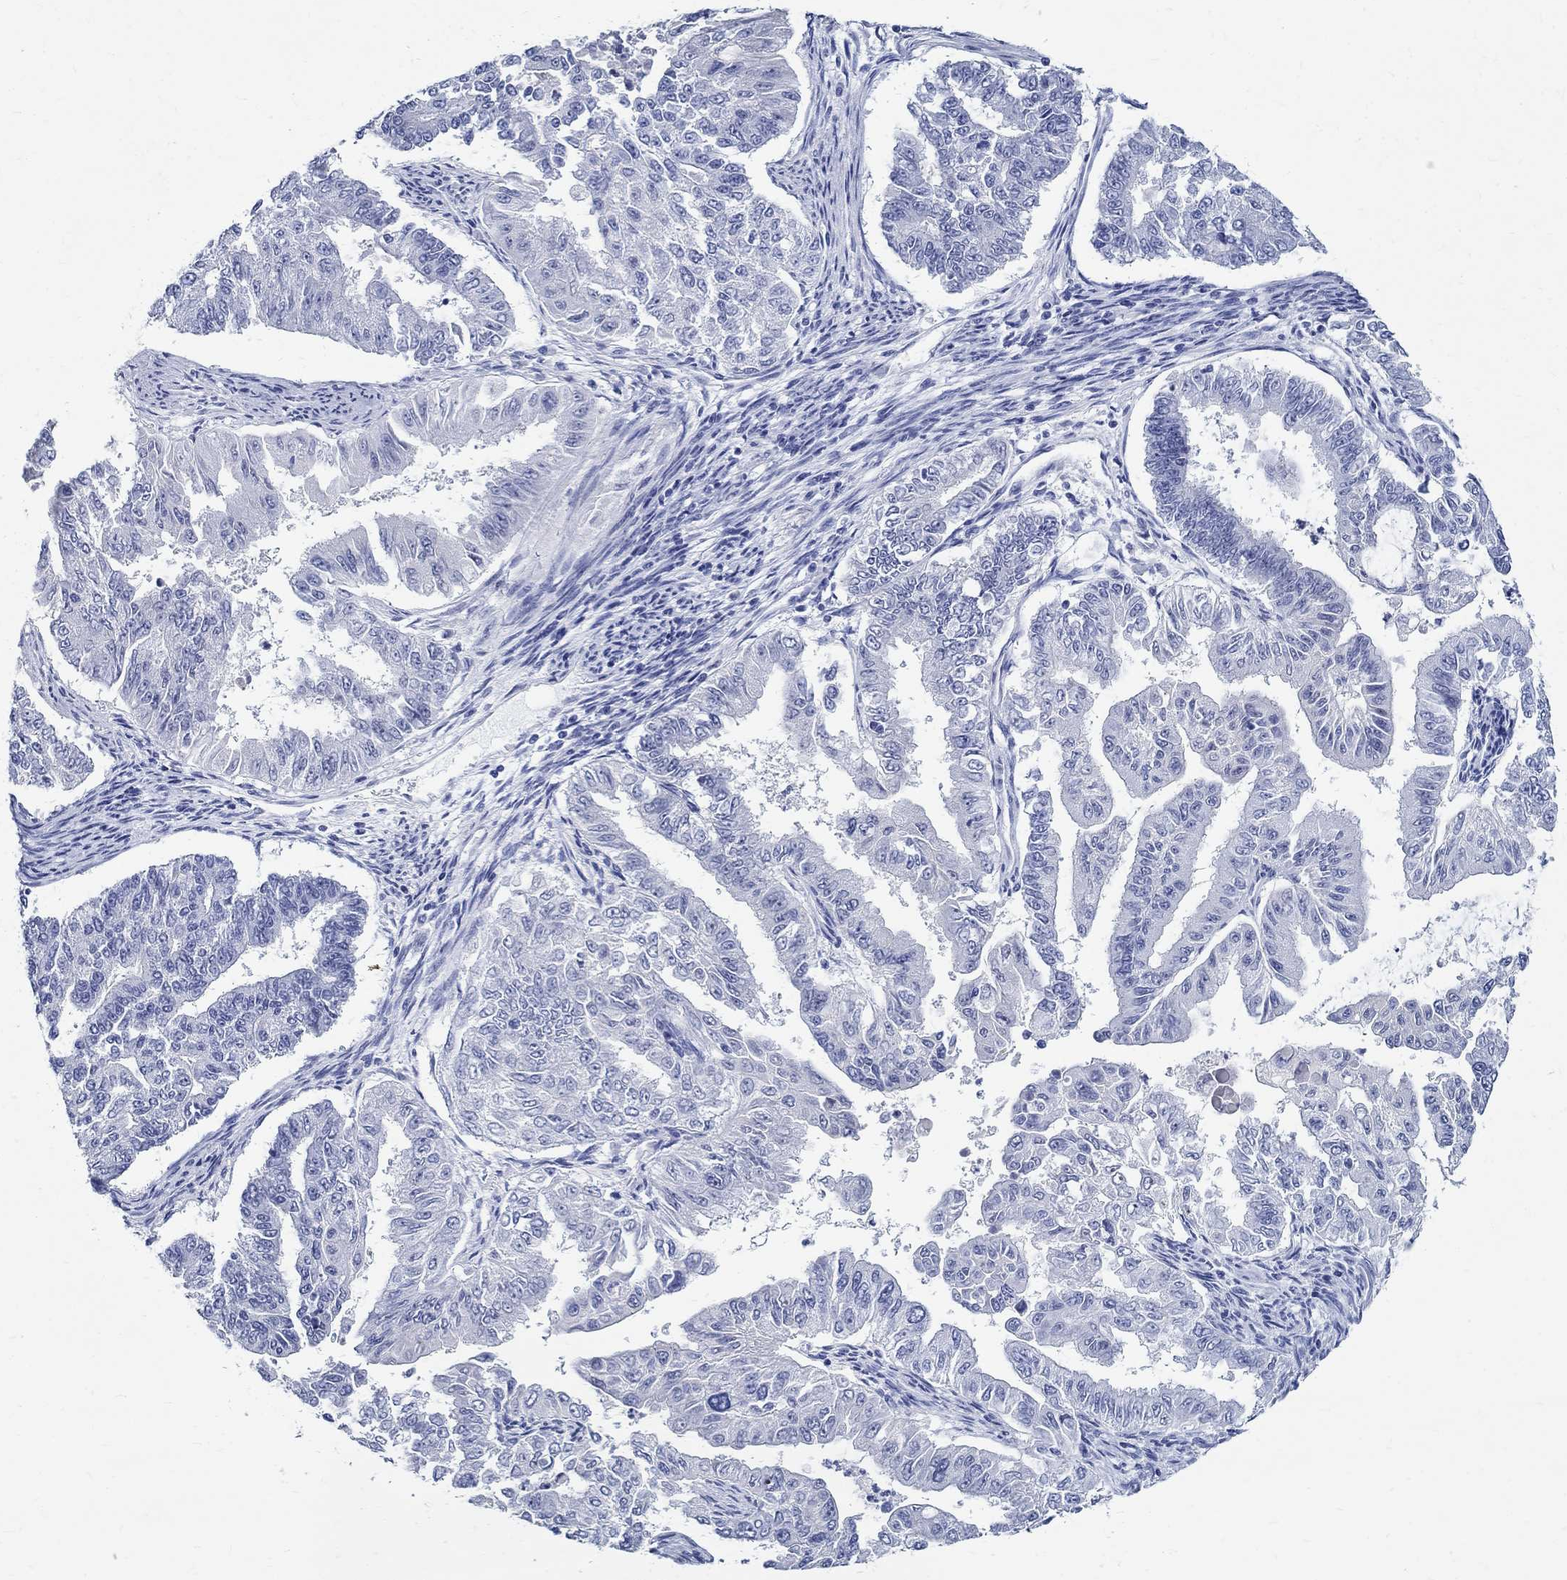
{"staining": {"intensity": "negative", "quantity": "none", "location": "none"}, "tissue": "endometrial cancer", "cell_type": "Tumor cells", "image_type": "cancer", "snomed": [{"axis": "morphology", "description": "Adenocarcinoma, NOS"}, {"axis": "topography", "description": "Uterus"}], "caption": "An immunohistochemistry (IHC) photomicrograph of endometrial adenocarcinoma is shown. There is no staining in tumor cells of endometrial adenocarcinoma.", "gene": "BSPRY", "patient": {"sex": "female", "age": 59}}